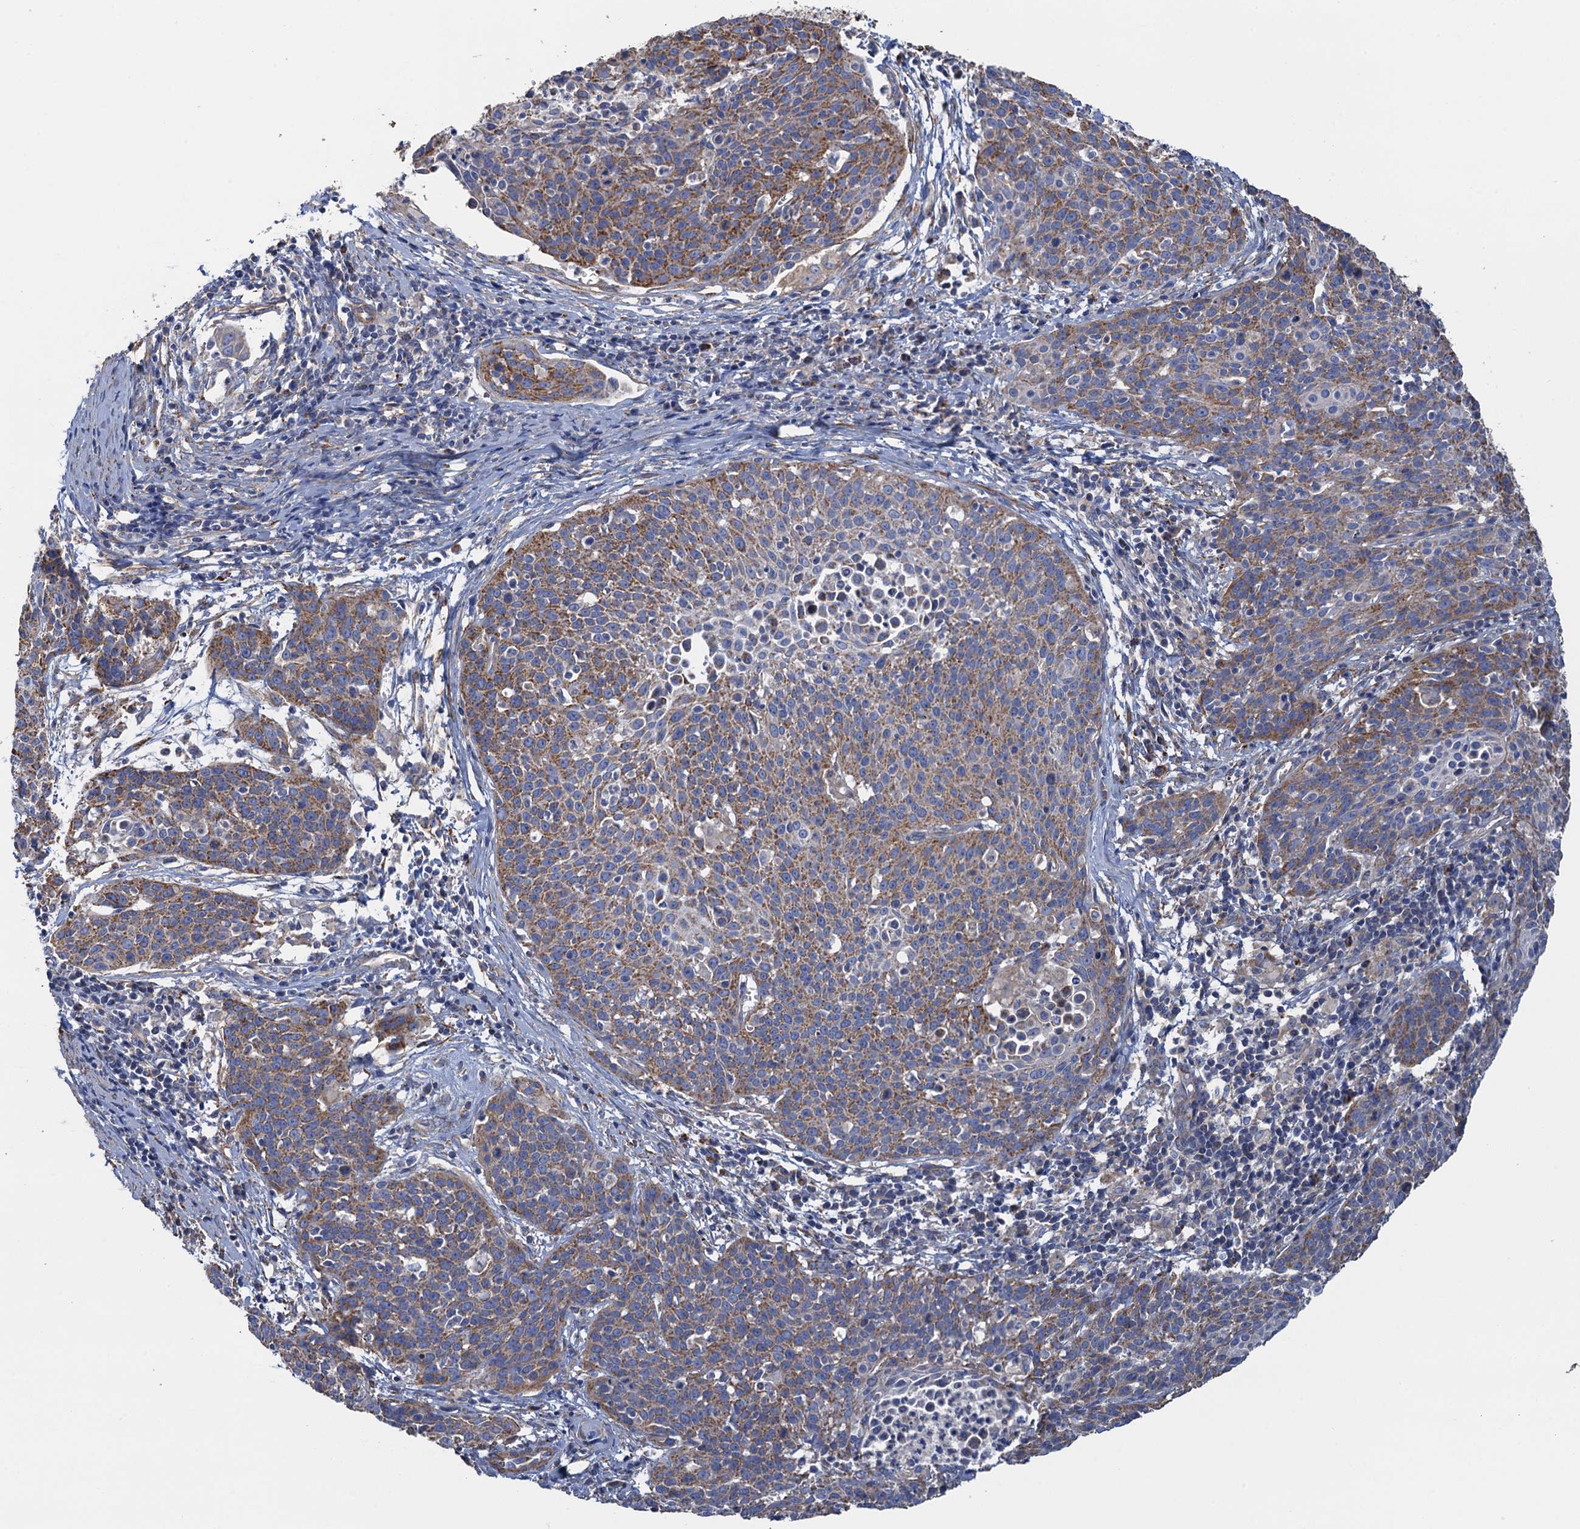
{"staining": {"intensity": "moderate", "quantity": "25%-75%", "location": "cytoplasmic/membranous"}, "tissue": "cervical cancer", "cell_type": "Tumor cells", "image_type": "cancer", "snomed": [{"axis": "morphology", "description": "Squamous cell carcinoma, NOS"}, {"axis": "topography", "description": "Cervix"}], "caption": "Moderate cytoplasmic/membranous expression for a protein is appreciated in approximately 25%-75% of tumor cells of squamous cell carcinoma (cervical) using immunohistochemistry (IHC).", "gene": "GCSH", "patient": {"sex": "female", "age": 38}}